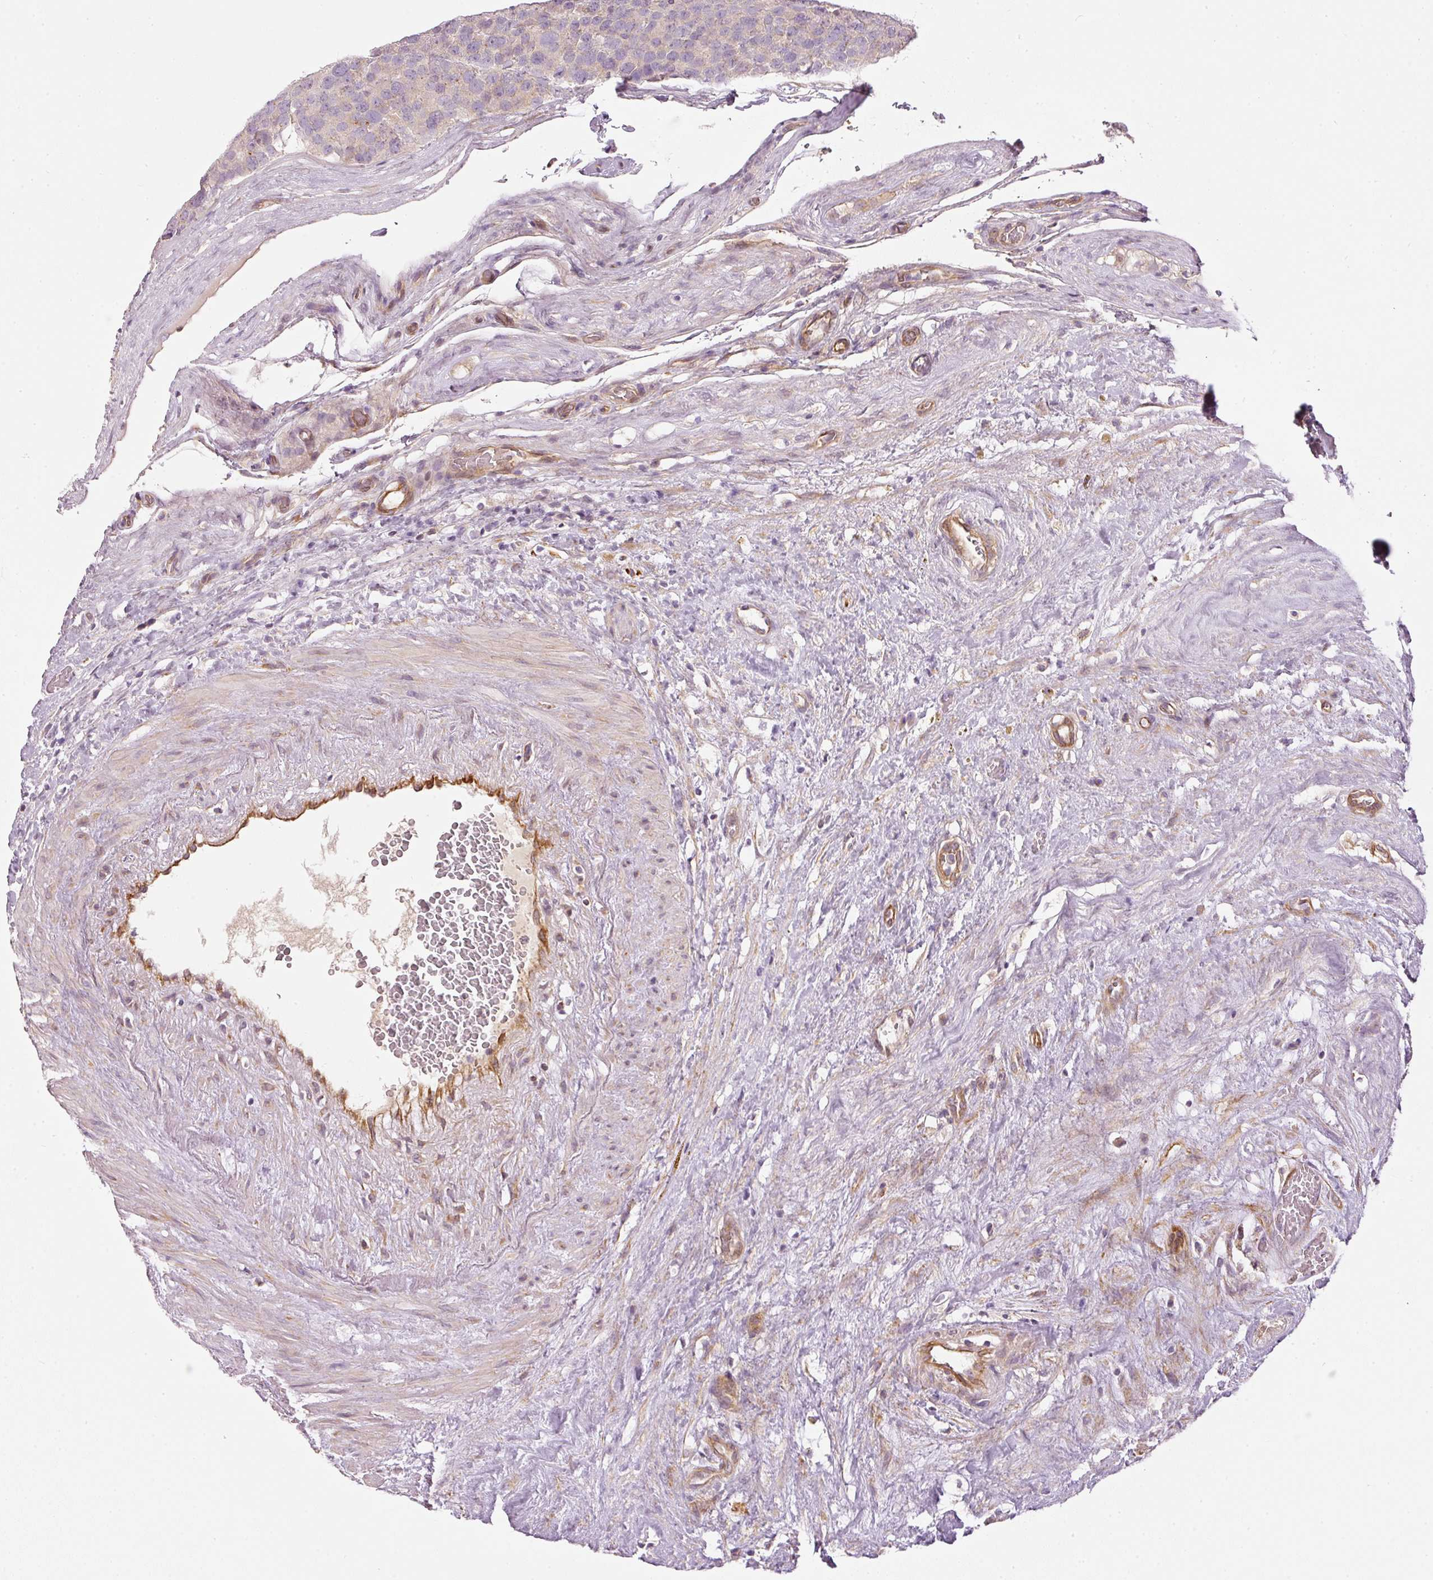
{"staining": {"intensity": "weak", "quantity": "<25%", "location": "cytoplasmic/membranous"}, "tissue": "testis cancer", "cell_type": "Tumor cells", "image_type": "cancer", "snomed": [{"axis": "morphology", "description": "Seminoma, NOS"}, {"axis": "topography", "description": "Testis"}], "caption": "High power microscopy image of an immunohistochemistry (IHC) histopathology image of testis seminoma, revealing no significant positivity in tumor cells.", "gene": "OSR2", "patient": {"sex": "male", "age": 71}}